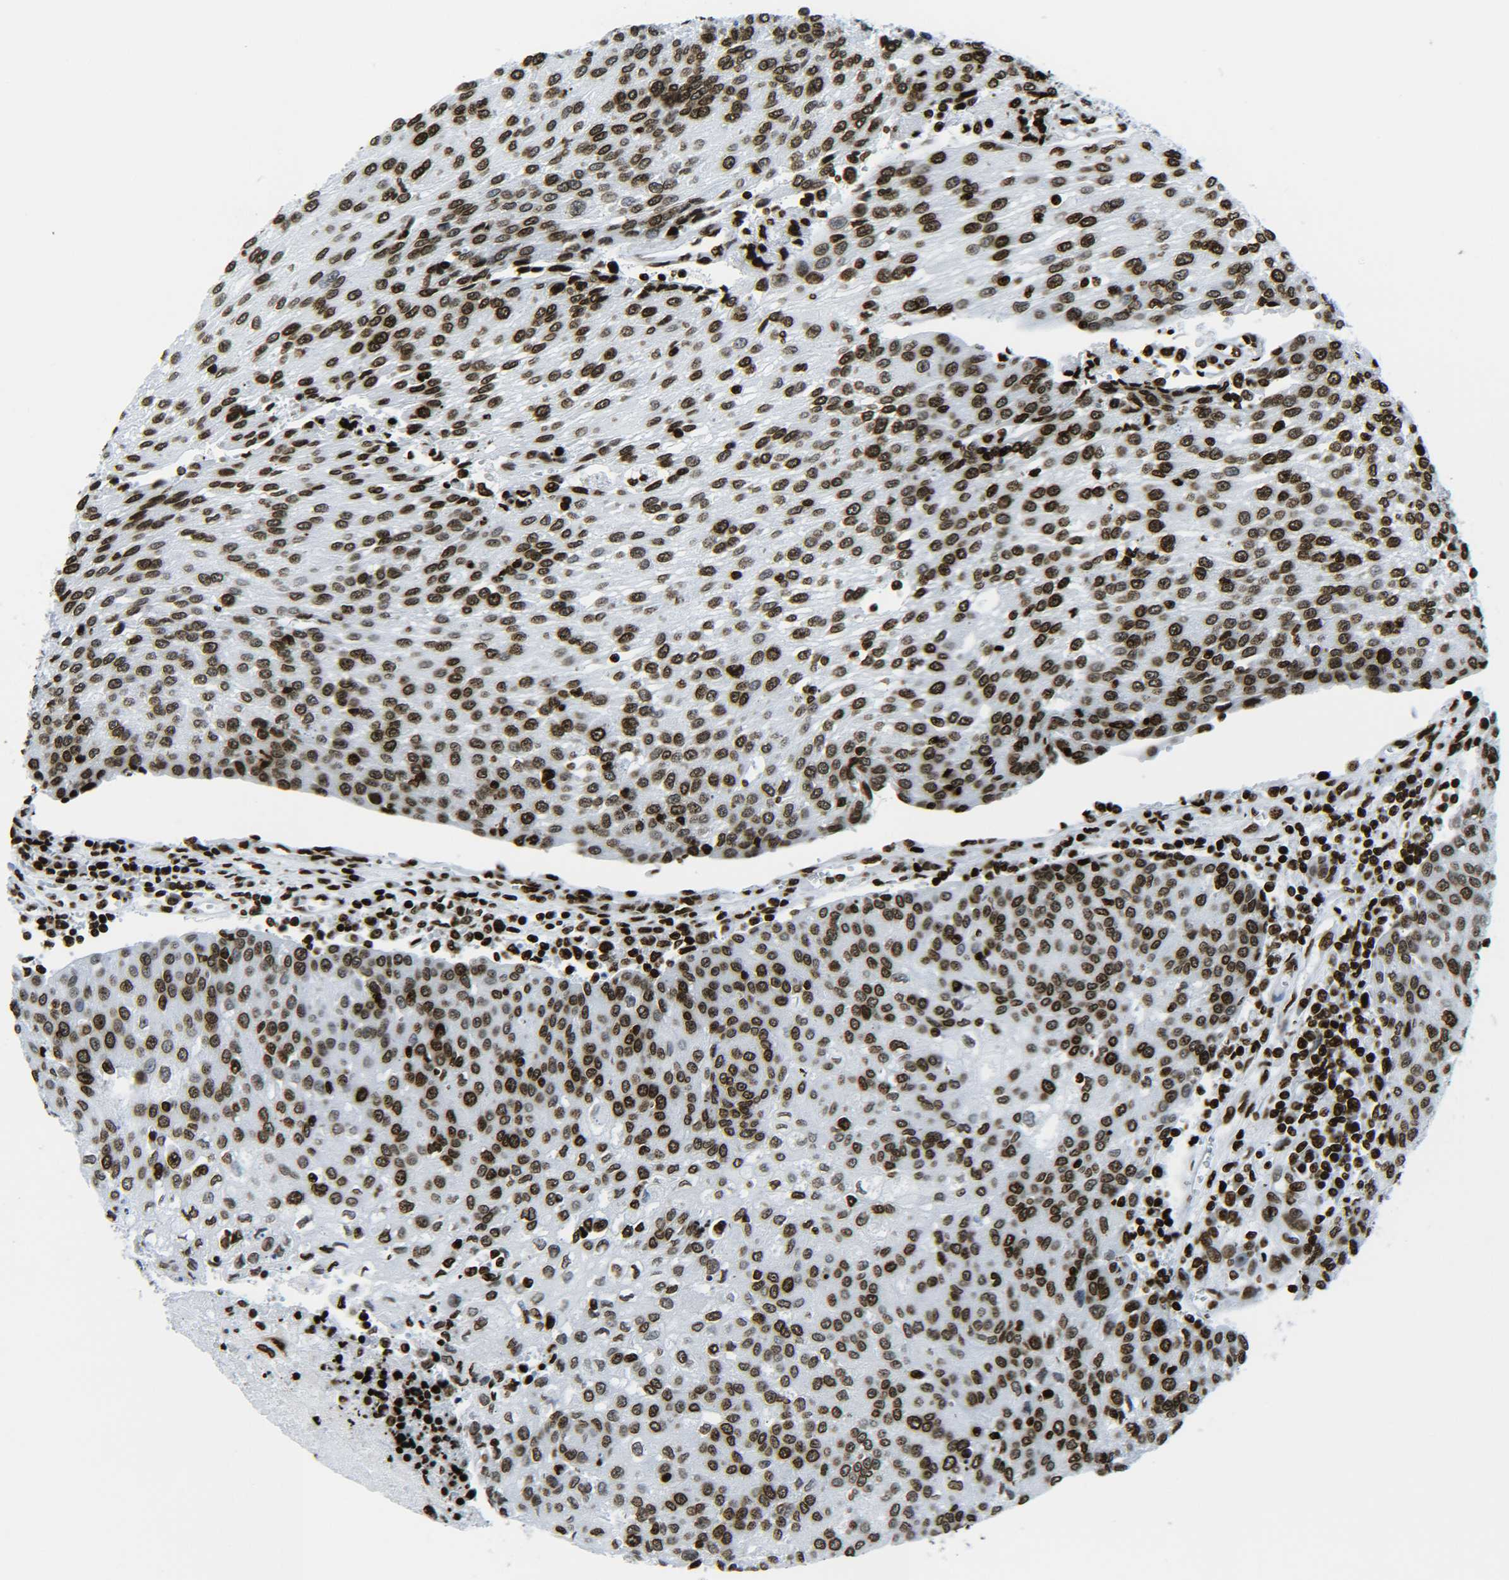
{"staining": {"intensity": "strong", "quantity": ">75%", "location": "nuclear"}, "tissue": "urothelial cancer", "cell_type": "Tumor cells", "image_type": "cancer", "snomed": [{"axis": "morphology", "description": "Urothelial carcinoma, High grade"}, {"axis": "topography", "description": "Urinary bladder"}], "caption": "This is a photomicrograph of IHC staining of urothelial cancer, which shows strong staining in the nuclear of tumor cells.", "gene": "H2AX", "patient": {"sex": "female", "age": 85}}